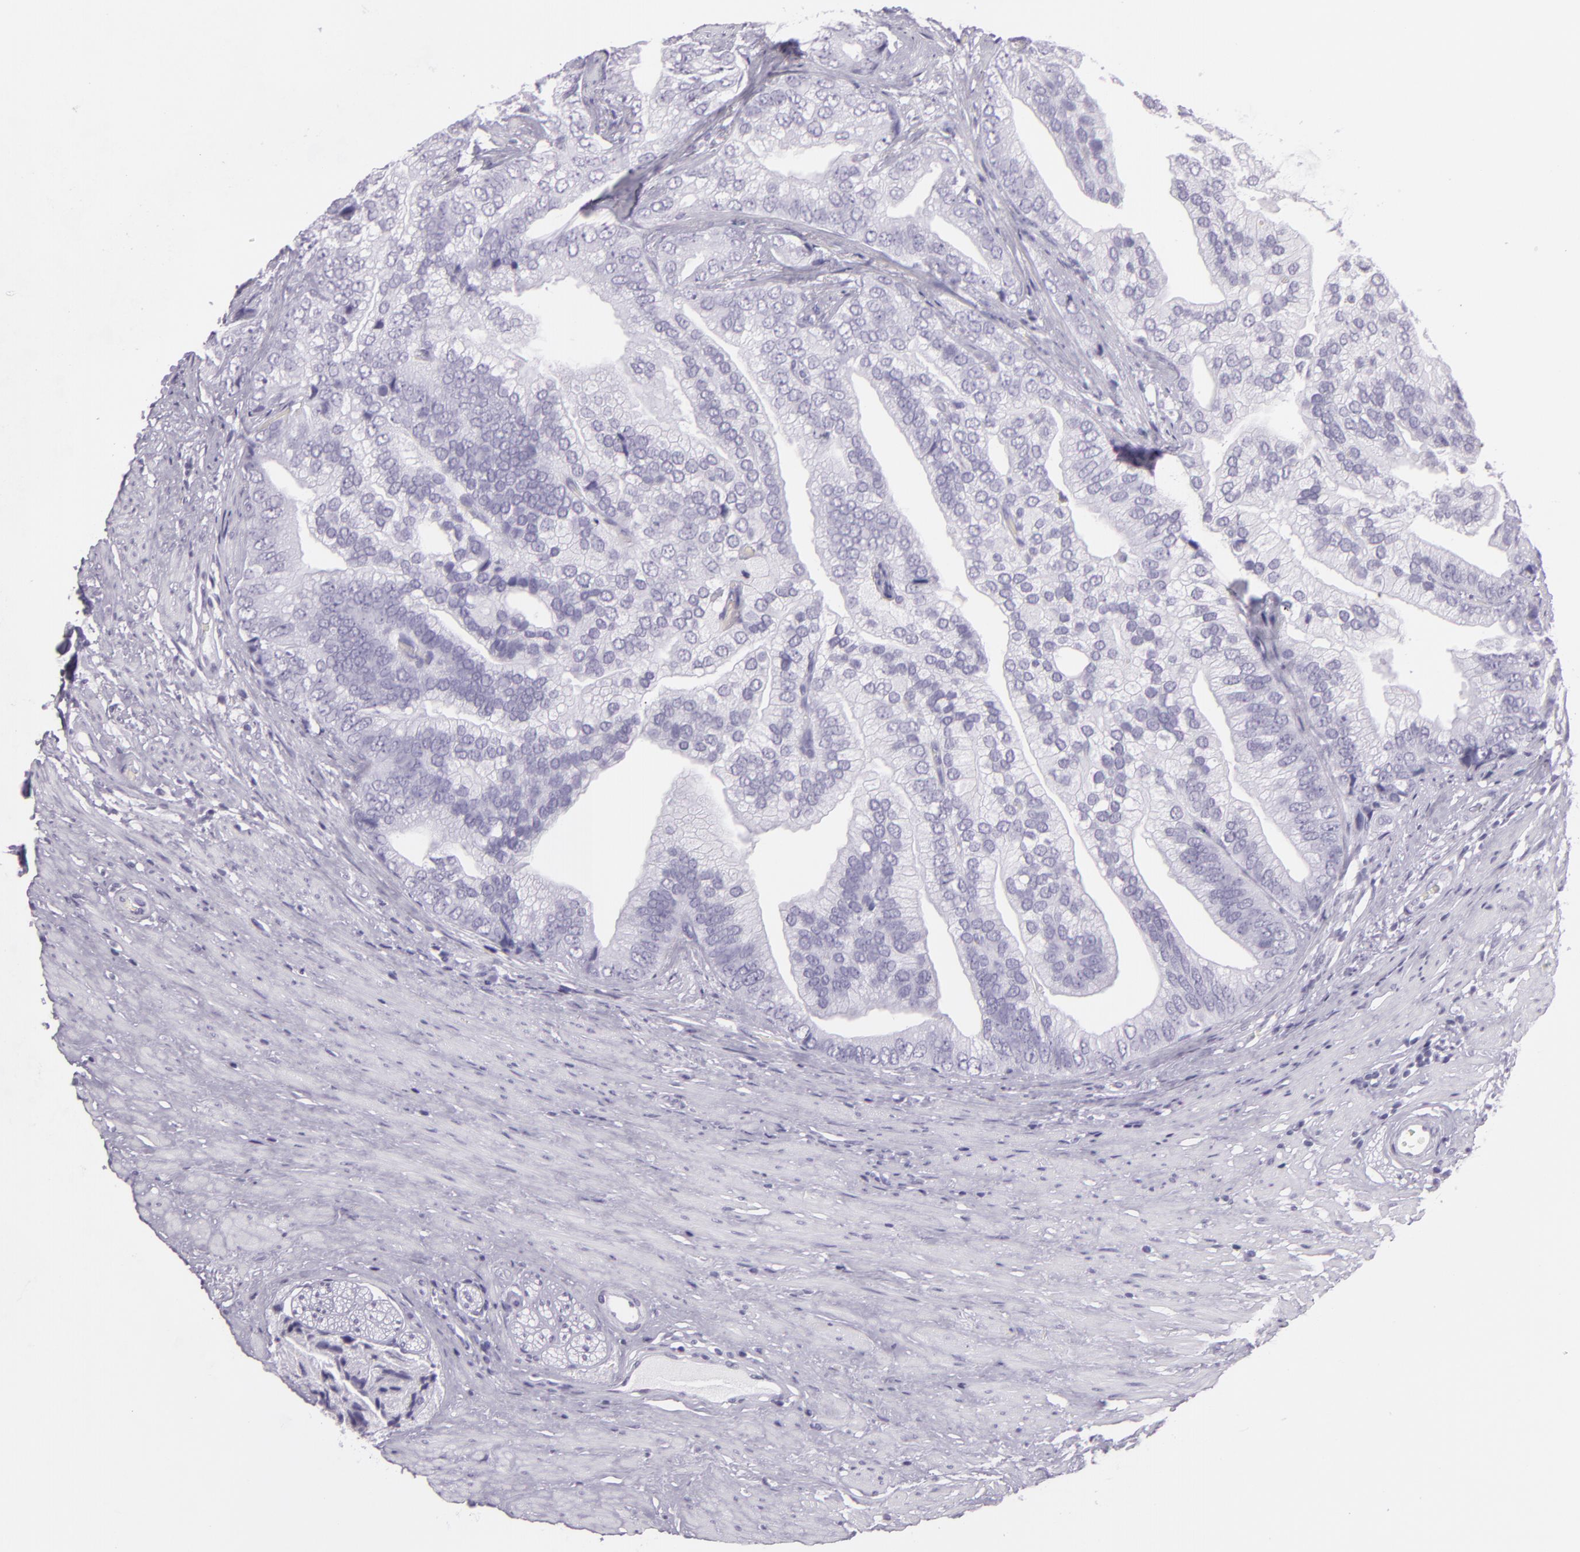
{"staining": {"intensity": "negative", "quantity": "none", "location": "none"}, "tissue": "prostate cancer", "cell_type": "Tumor cells", "image_type": "cancer", "snomed": [{"axis": "morphology", "description": "Adenocarcinoma, Low grade"}, {"axis": "topography", "description": "Prostate"}], "caption": "The image displays no significant expression in tumor cells of prostate cancer (adenocarcinoma (low-grade)).", "gene": "MUC6", "patient": {"sex": "male", "age": 71}}